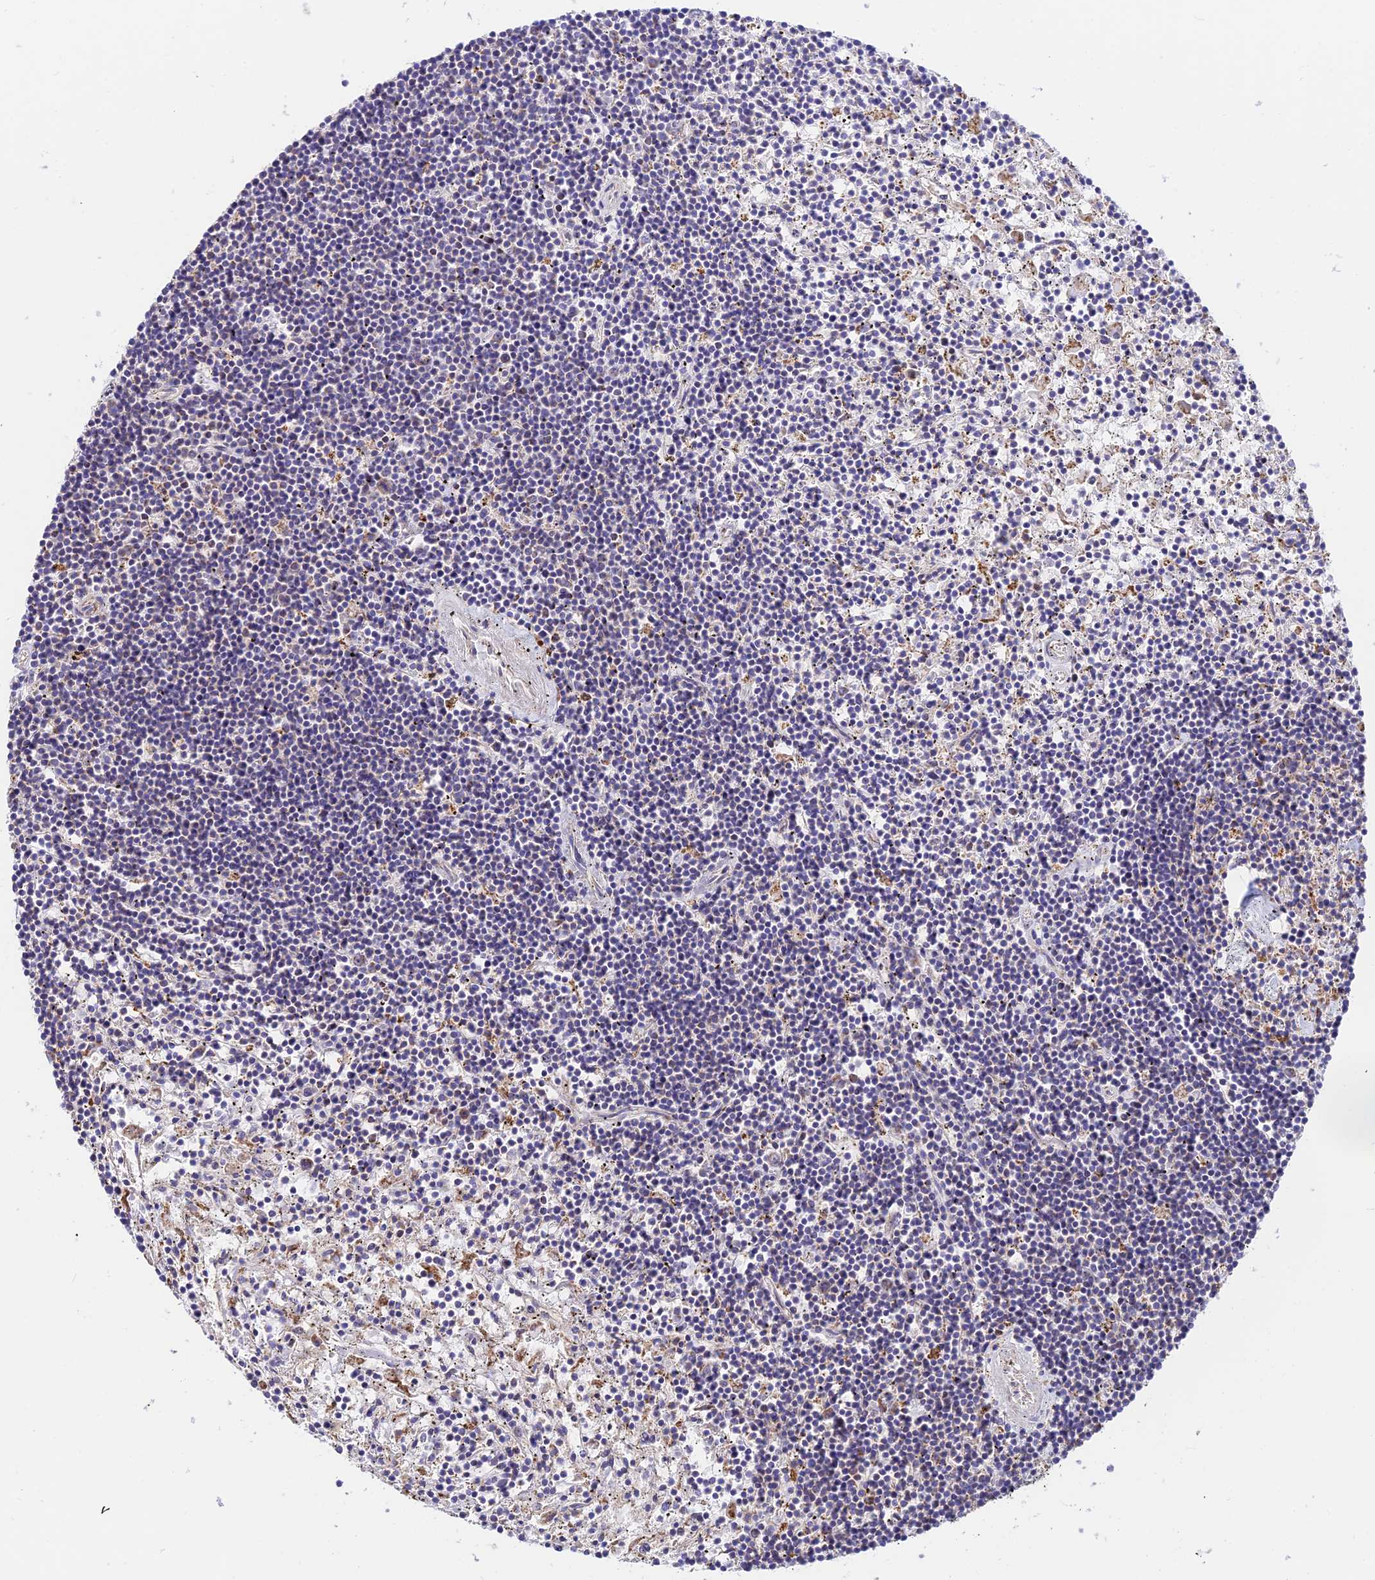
{"staining": {"intensity": "negative", "quantity": "none", "location": "none"}, "tissue": "lymphoma", "cell_type": "Tumor cells", "image_type": "cancer", "snomed": [{"axis": "morphology", "description": "Malignant lymphoma, non-Hodgkin's type, Low grade"}, {"axis": "topography", "description": "Spleen"}], "caption": "This is an IHC image of human lymphoma. There is no expression in tumor cells.", "gene": "VPS13C", "patient": {"sex": "male", "age": 76}}